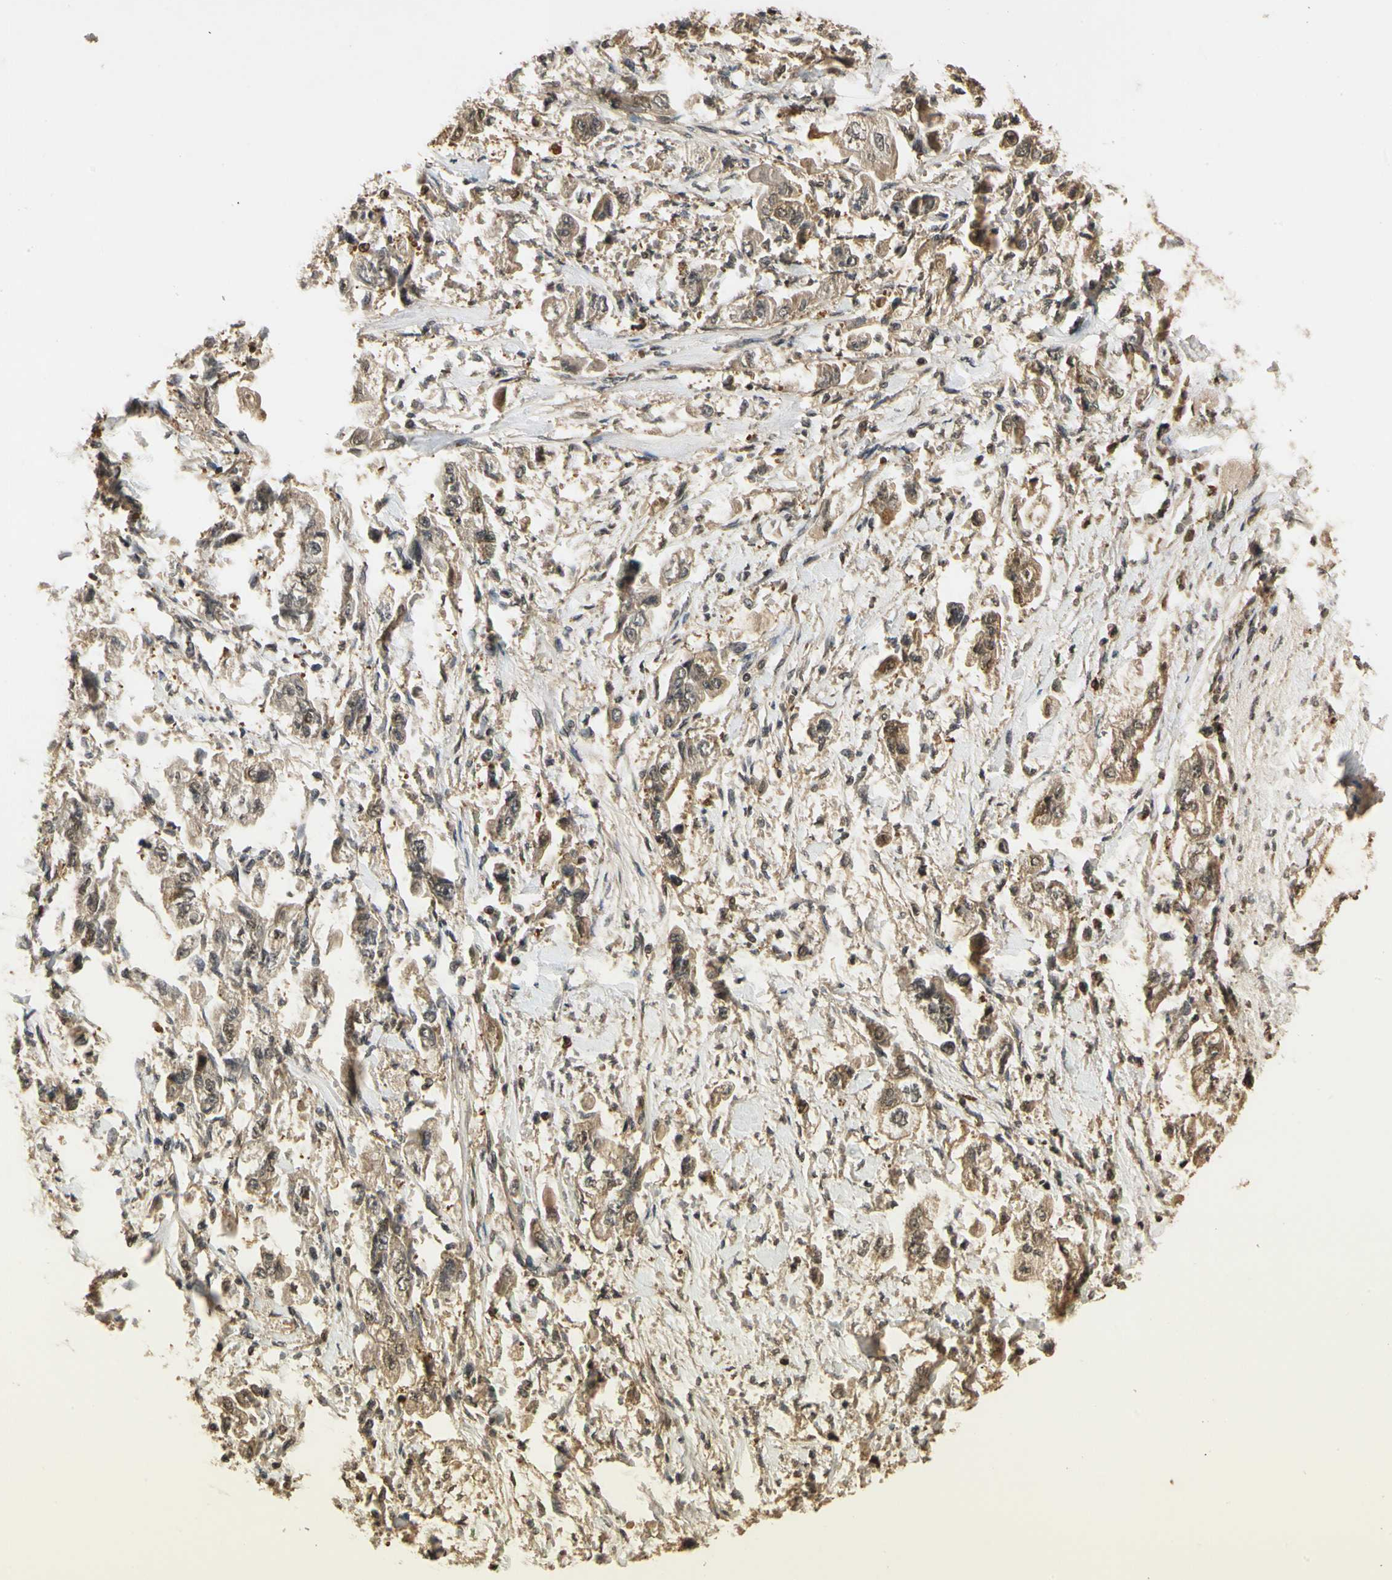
{"staining": {"intensity": "moderate", "quantity": ">75%", "location": "cytoplasmic/membranous"}, "tissue": "stomach cancer", "cell_type": "Tumor cells", "image_type": "cancer", "snomed": [{"axis": "morphology", "description": "Adenocarcinoma, NOS"}, {"axis": "topography", "description": "Stomach"}], "caption": "Stomach adenocarcinoma stained with a brown dye displays moderate cytoplasmic/membranous positive staining in approximately >75% of tumor cells.", "gene": "SOD1", "patient": {"sex": "male", "age": 62}}